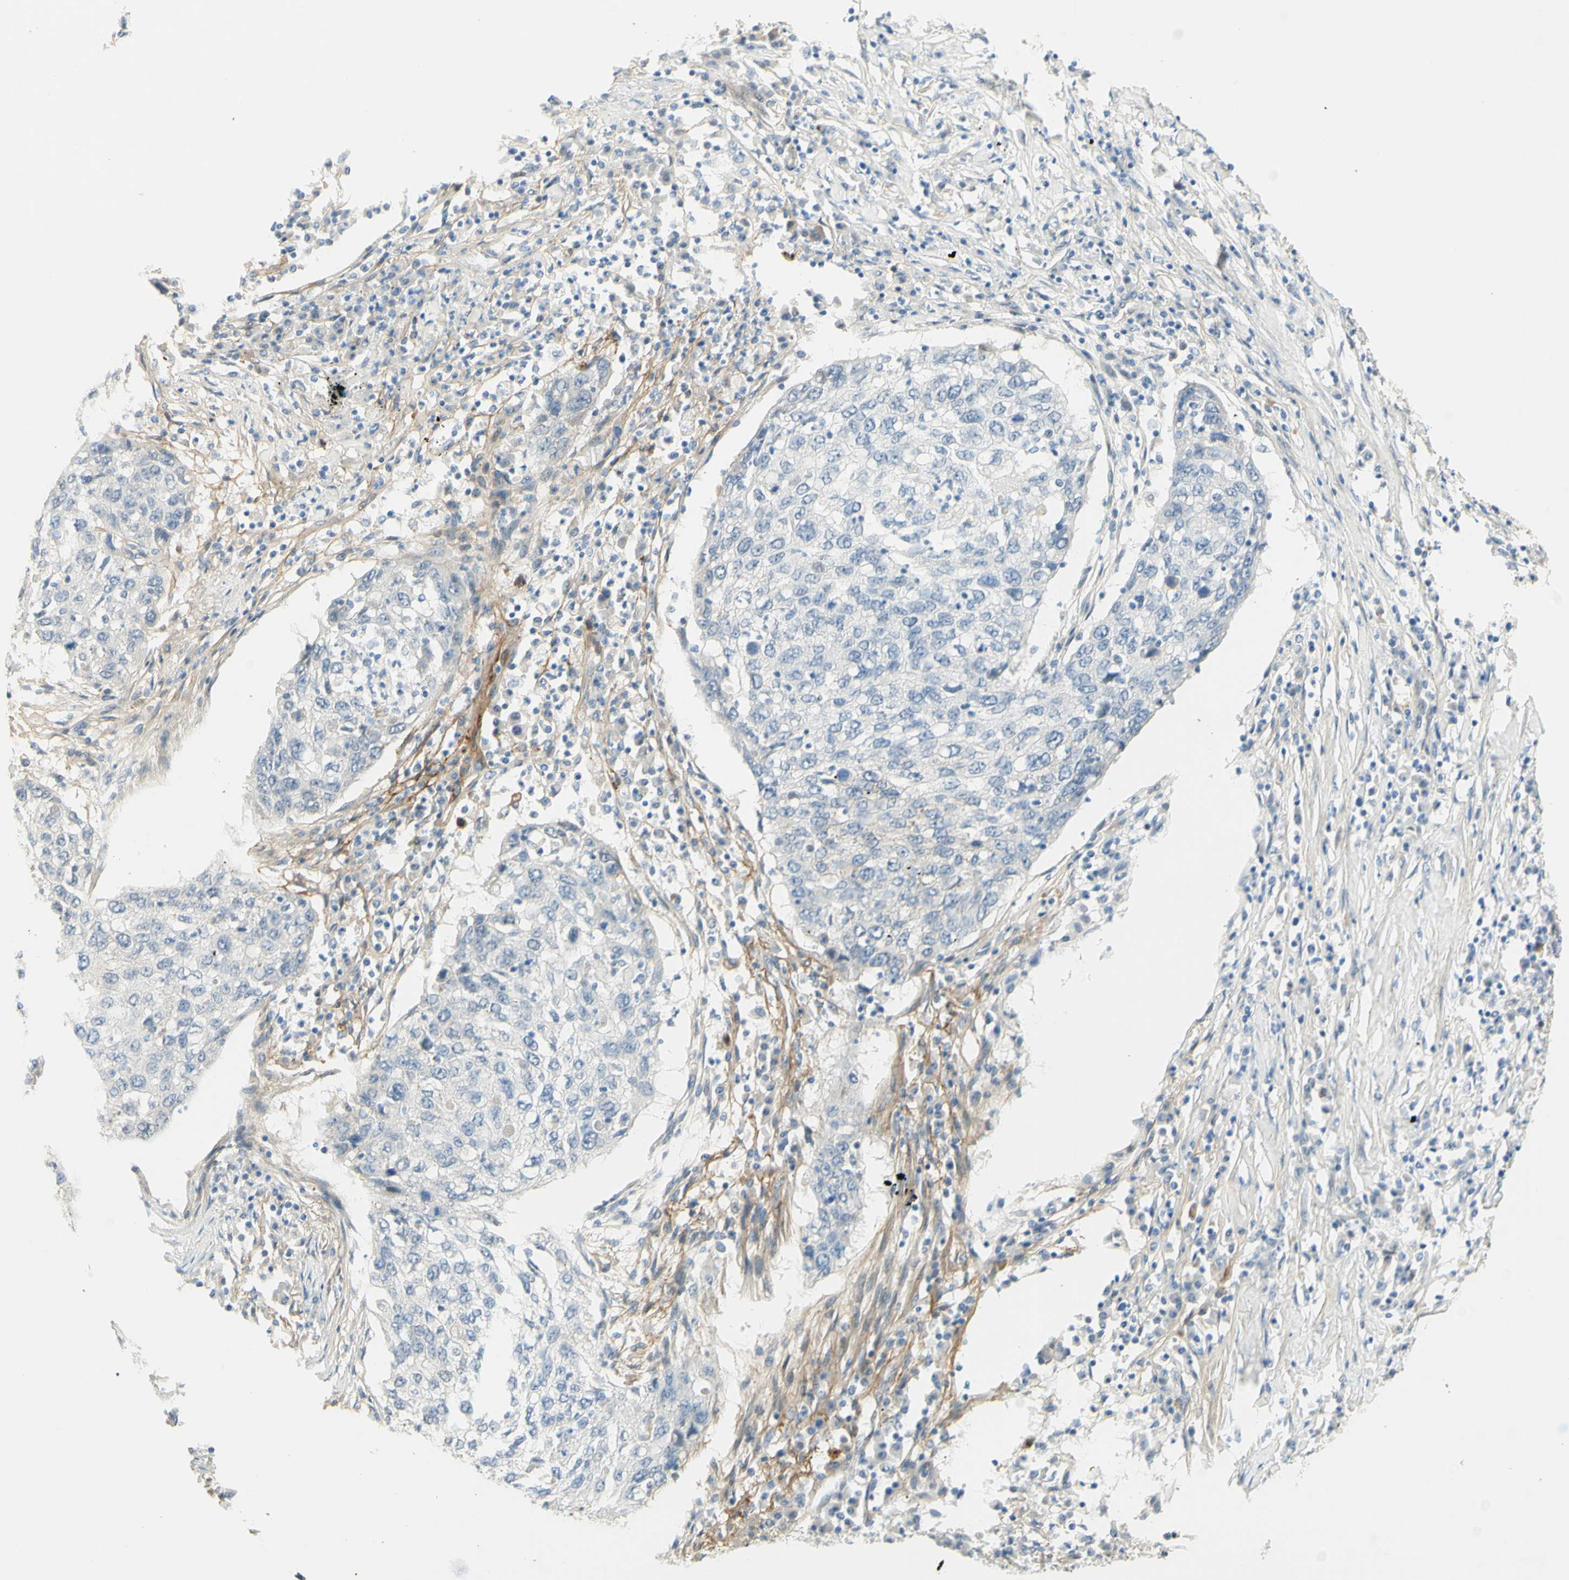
{"staining": {"intensity": "negative", "quantity": "none", "location": "none"}, "tissue": "lung cancer", "cell_type": "Tumor cells", "image_type": "cancer", "snomed": [{"axis": "morphology", "description": "Squamous cell carcinoma, NOS"}, {"axis": "topography", "description": "Lung"}], "caption": "A photomicrograph of lung cancer (squamous cell carcinoma) stained for a protein exhibits no brown staining in tumor cells. (Brightfield microscopy of DAB IHC at high magnification).", "gene": "ANGPT2", "patient": {"sex": "female", "age": 63}}